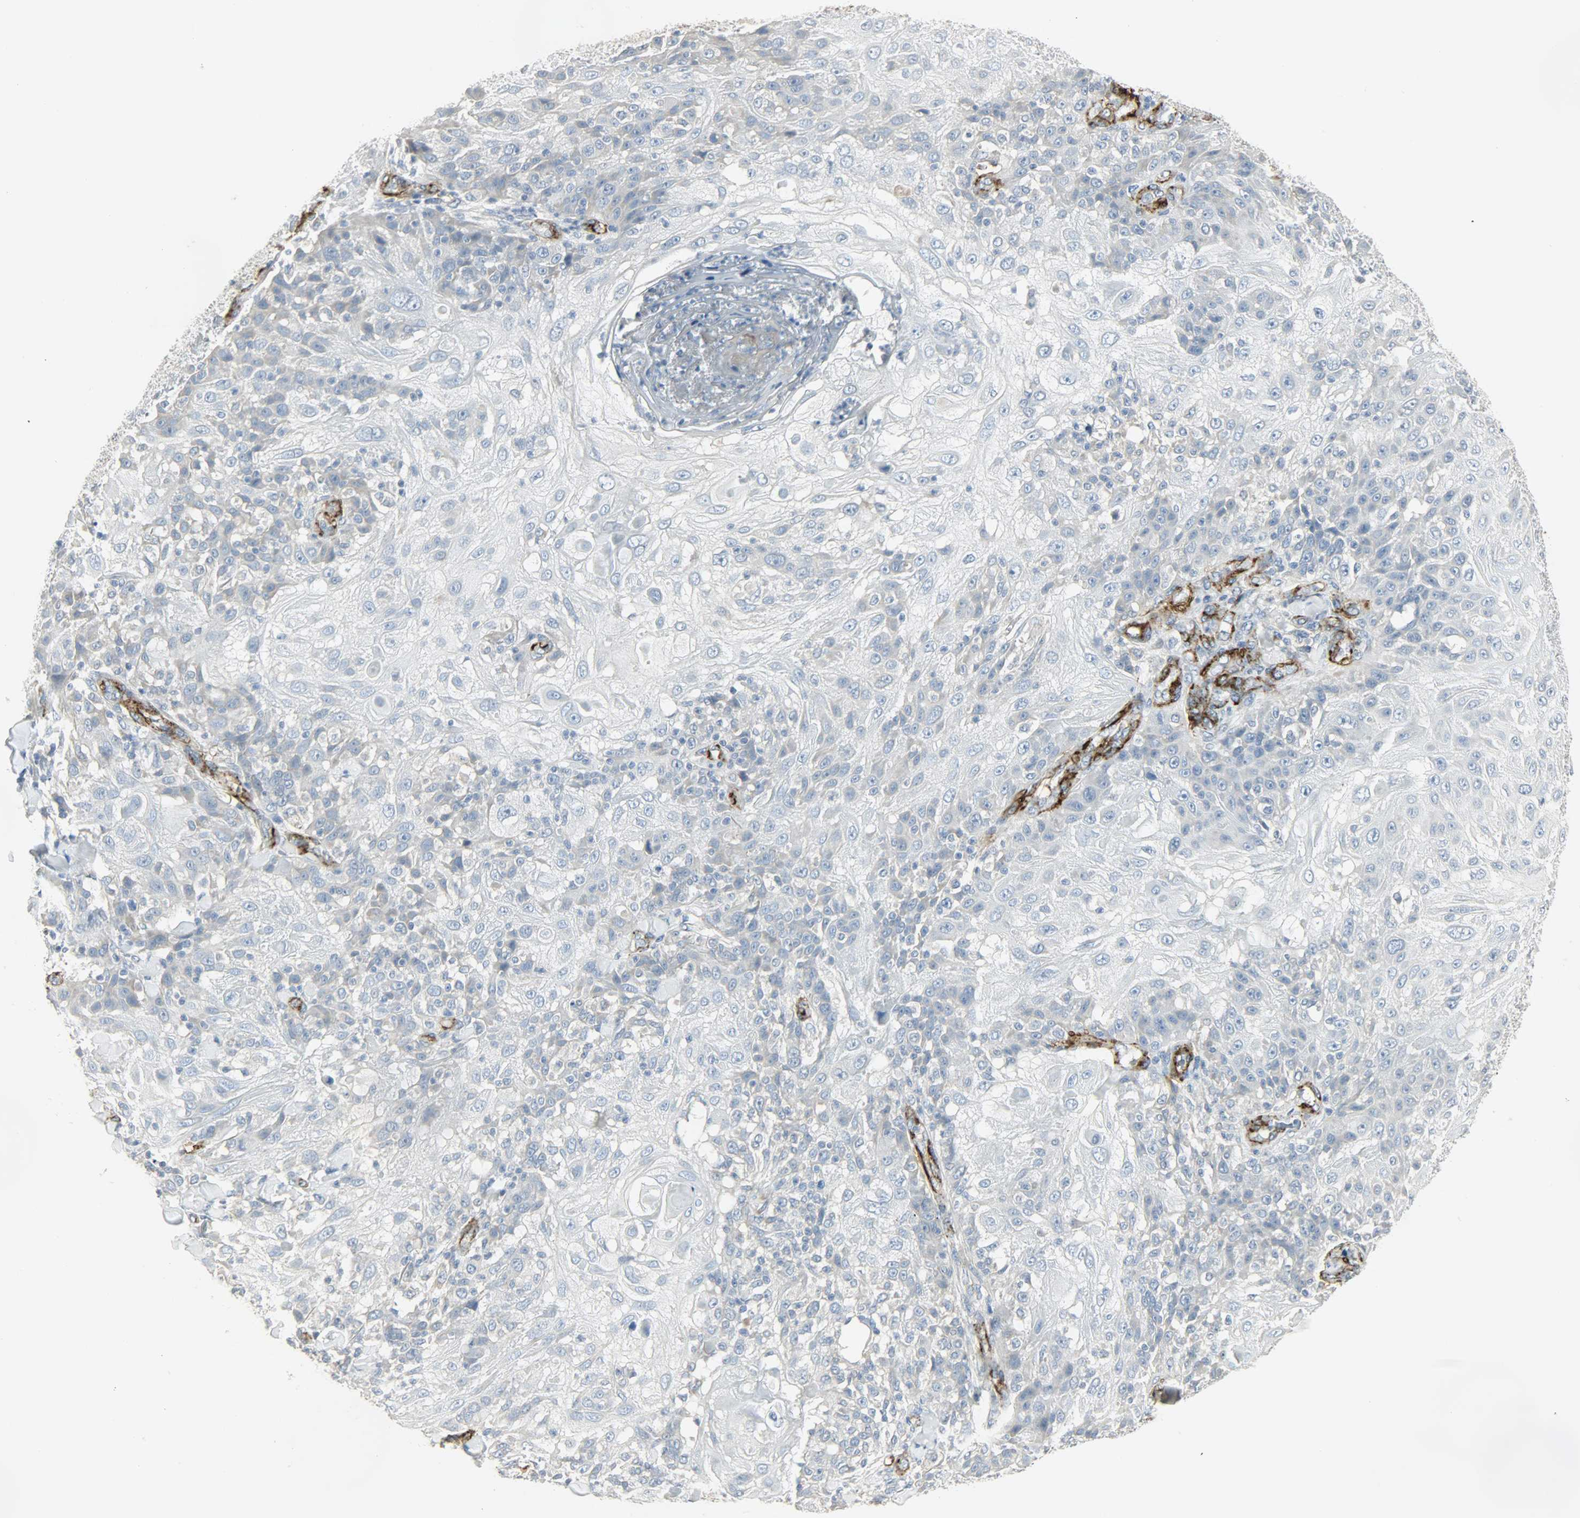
{"staining": {"intensity": "weak", "quantity": "25%-75%", "location": "cytoplasmic/membranous"}, "tissue": "skin cancer", "cell_type": "Tumor cells", "image_type": "cancer", "snomed": [{"axis": "morphology", "description": "Normal tissue, NOS"}, {"axis": "morphology", "description": "Squamous cell carcinoma, NOS"}, {"axis": "topography", "description": "Skin"}], "caption": "Immunohistochemistry of human skin cancer reveals low levels of weak cytoplasmic/membranous expression in about 25%-75% of tumor cells.", "gene": "ENPEP", "patient": {"sex": "female", "age": 83}}